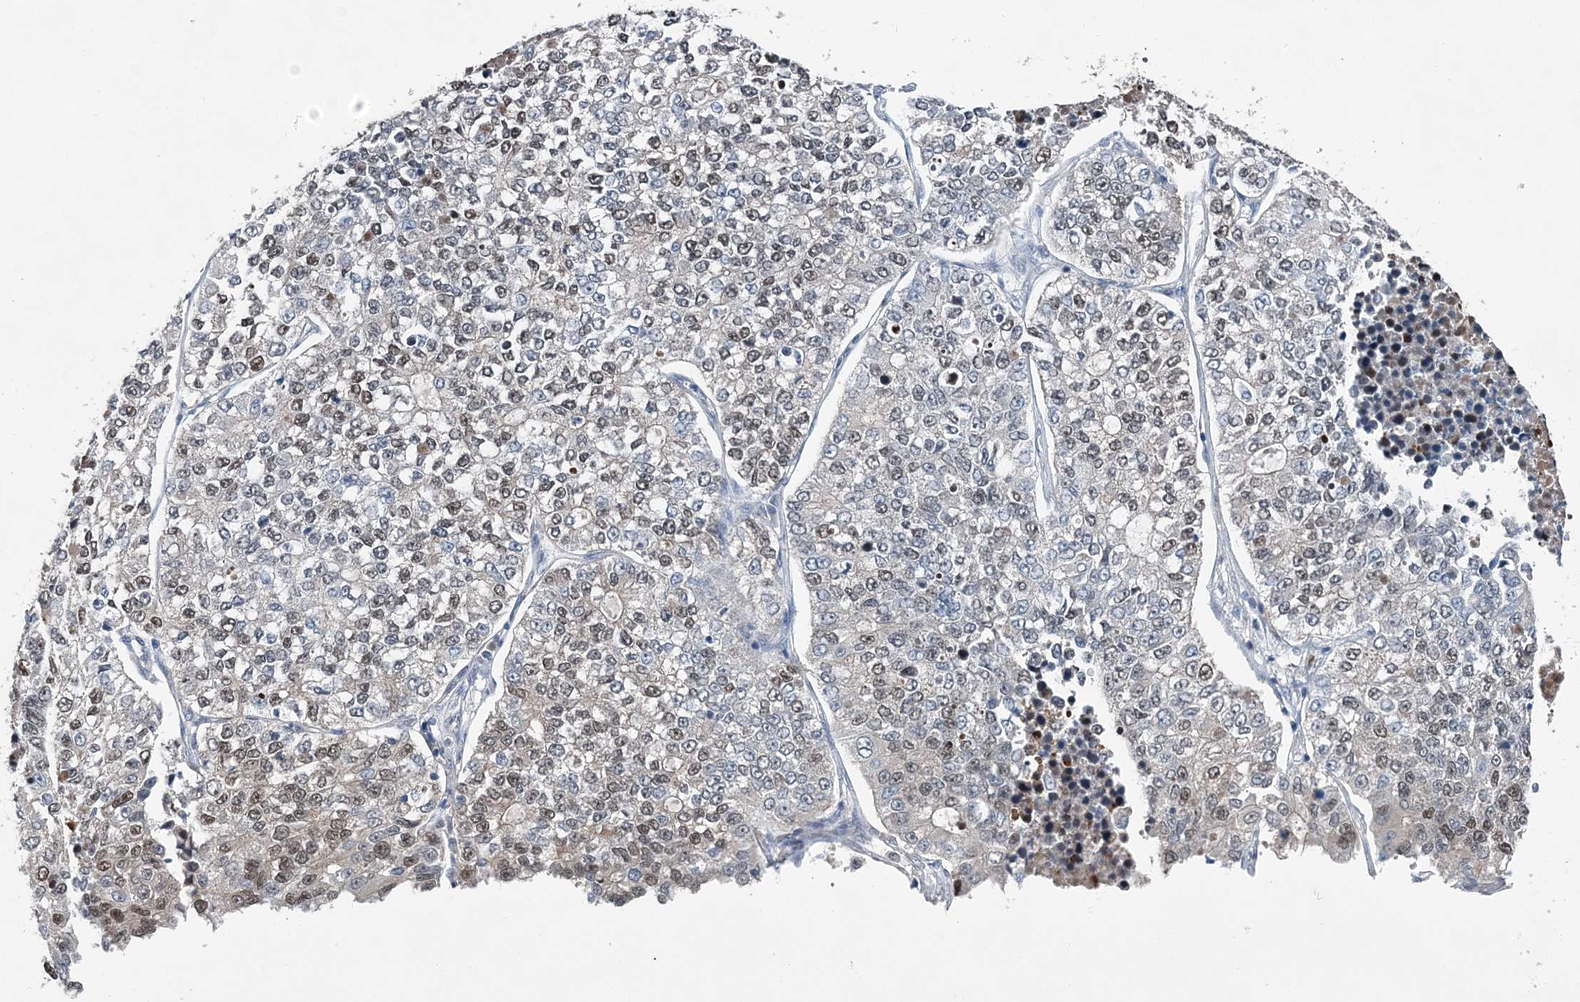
{"staining": {"intensity": "weak", "quantity": "25%-75%", "location": "nuclear"}, "tissue": "lung cancer", "cell_type": "Tumor cells", "image_type": "cancer", "snomed": [{"axis": "morphology", "description": "Adenocarcinoma, NOS"}, {"axis": "topography", "description": "Lung"}], "caption": "Protein analysis of lung adenocarcinoma tissue displays weak nuclear positivity in approximately 25%-75% of tumor cells. (DAB (3,3'-diaminobenzidine) IHC with brightfield microscopy, high magnification).", "gene": "HAT1", "patient": {"sex": "male", "age": 49}}